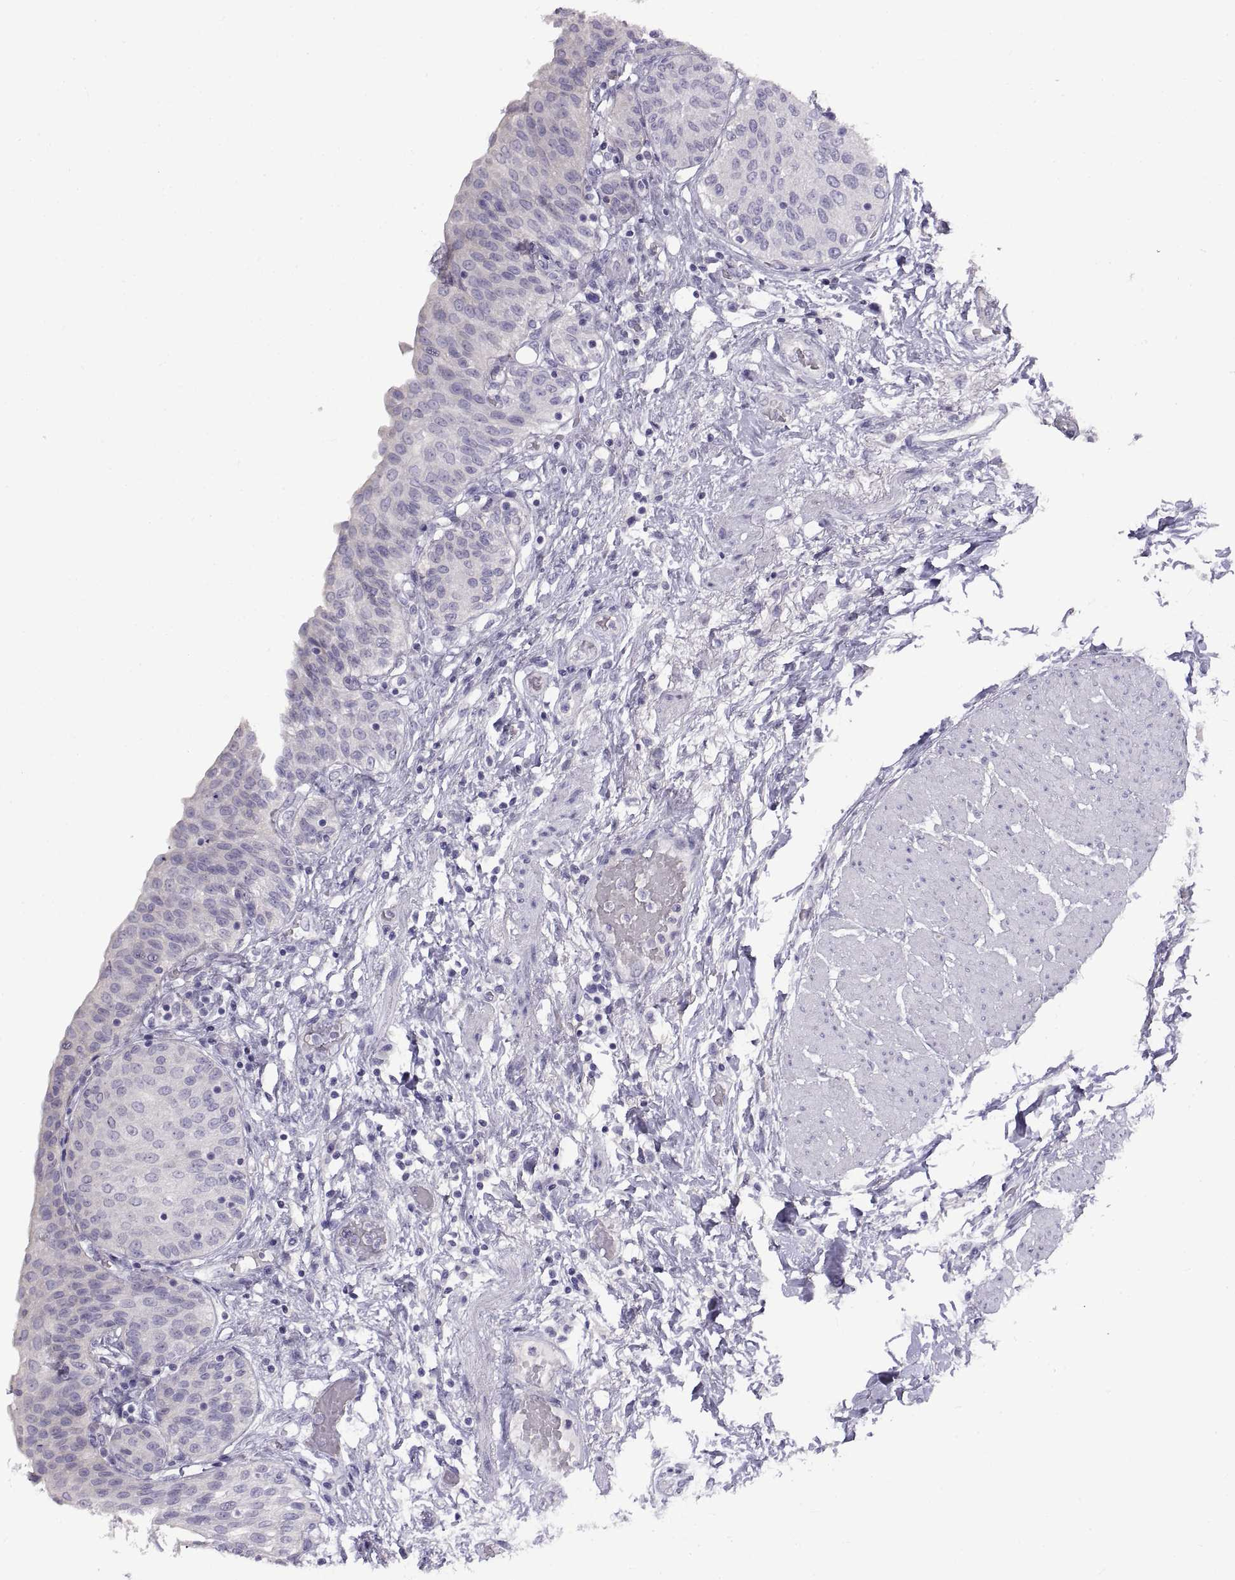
{"staining": {"intensity": "negative", "quantity": "none", "location": "none"}, "tissue": "urinary bladder", "cell_type": "Urothelial cells", "image_type": "normal", "snomed": [{"axis": "morphology", "description": "Normal tissue, NOS"}, {"axis": "morphology", "description": "Metaplasia, NOS"}, {"axis": "topography", "description": "Urinary bladder"}], "caption": "IHC micrograph of benign urinary bladder stained for a protein (brown), which displays no staining in urothelial cells.", "gene": "CRYBB3", "patient": {"sex": "male", "age": 68}}